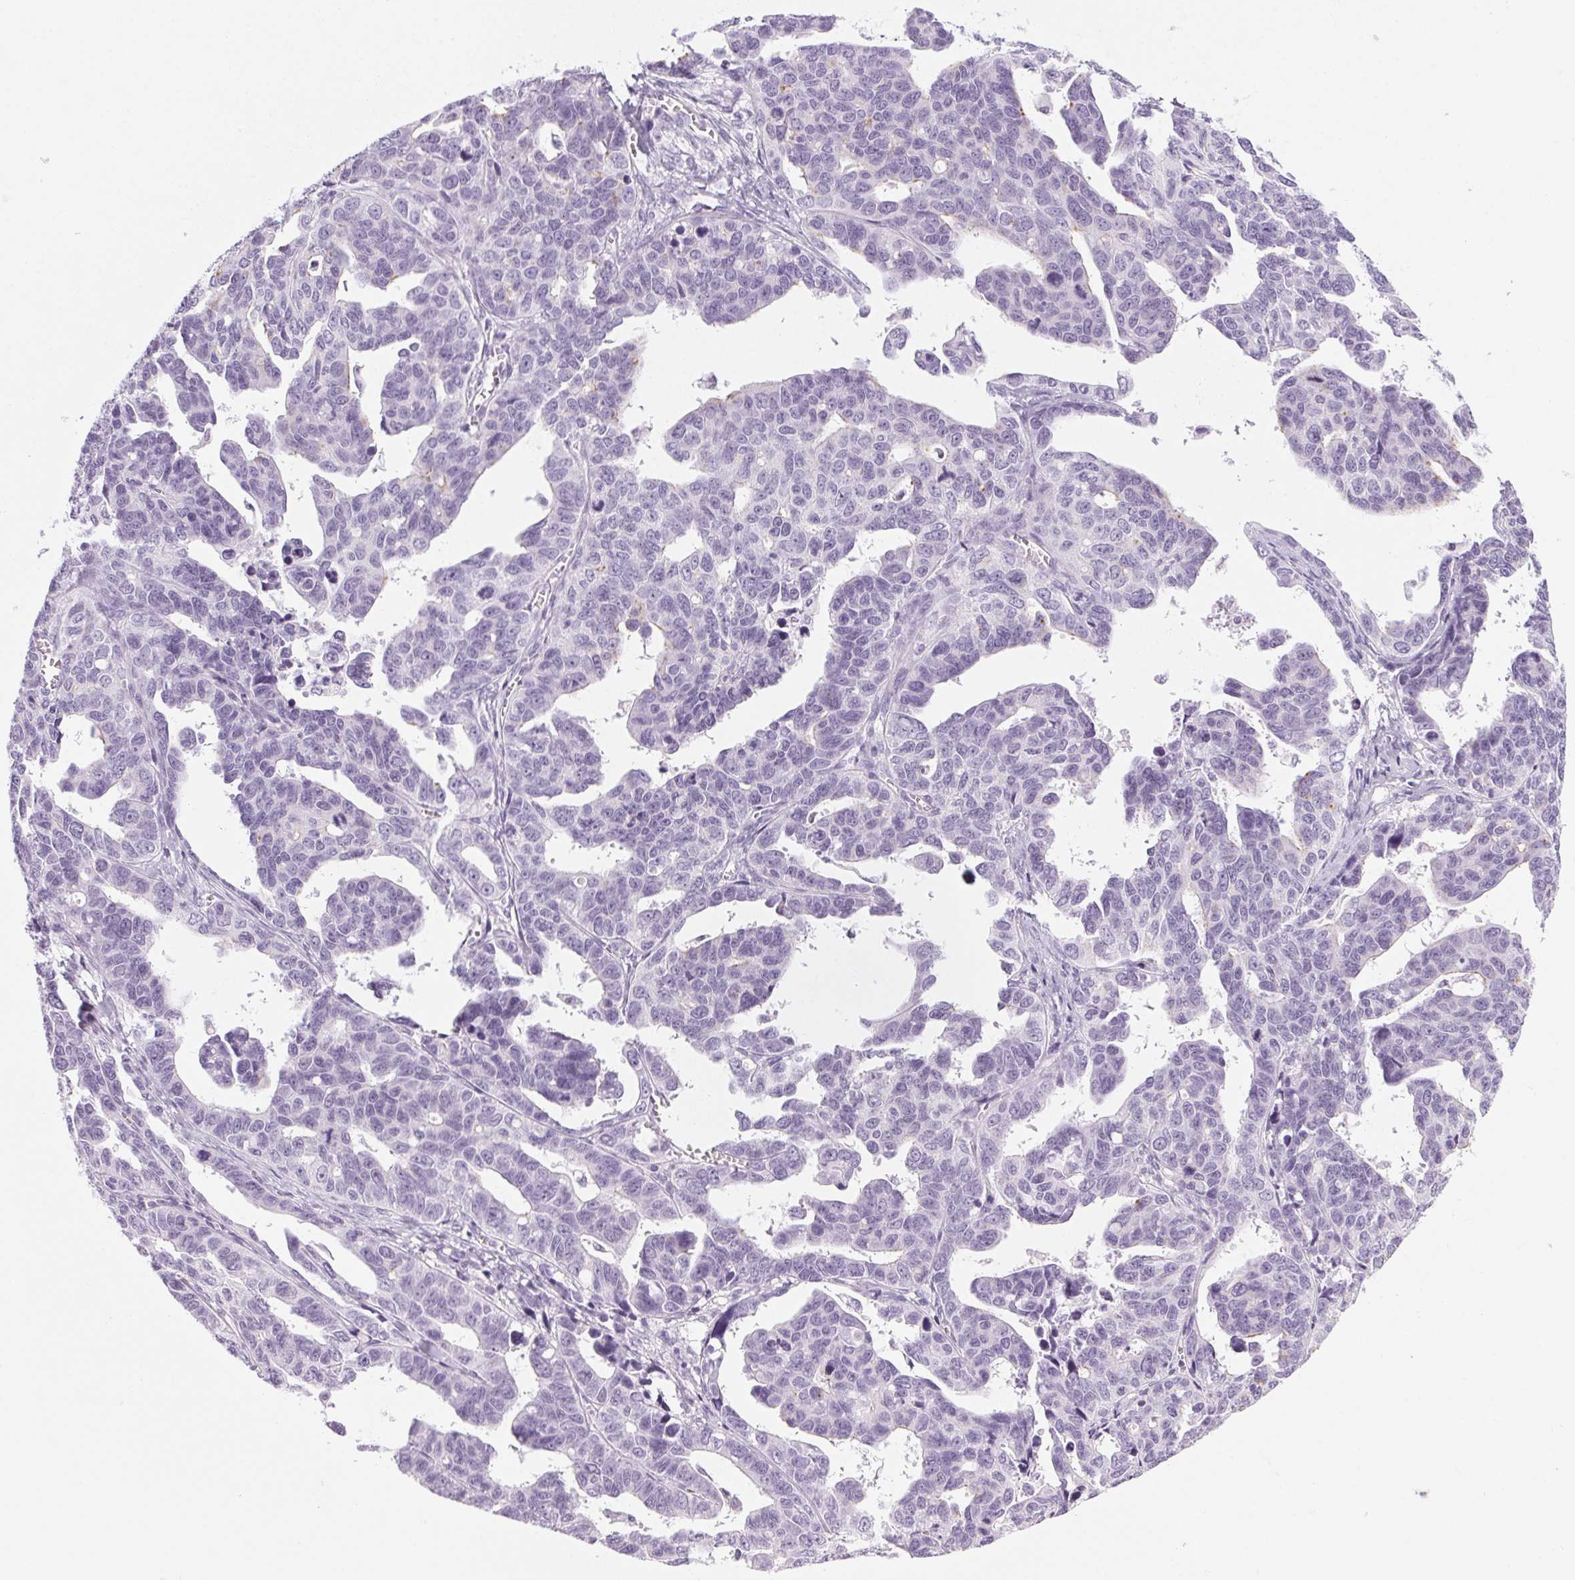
{"staining": {"intensity": "negative", "quantity": "none", "location": "none"}, "tissue": "ovarian cancer", "cell_type": "Tumor cells", "image_type": "cancer", "snomed": [{"axis": "morphology", "description": "Cystadenocarcinoma, serous, NOS"}, {"axis": "topography", "description": "Ovary"}], "caption": "Ovarian cancer stained for a protein using immunohistochemistry (IHC) demonstrates no staining tumor cells.", "gene": "LRP2", "patient": {"sex": "female", "age": 69}}